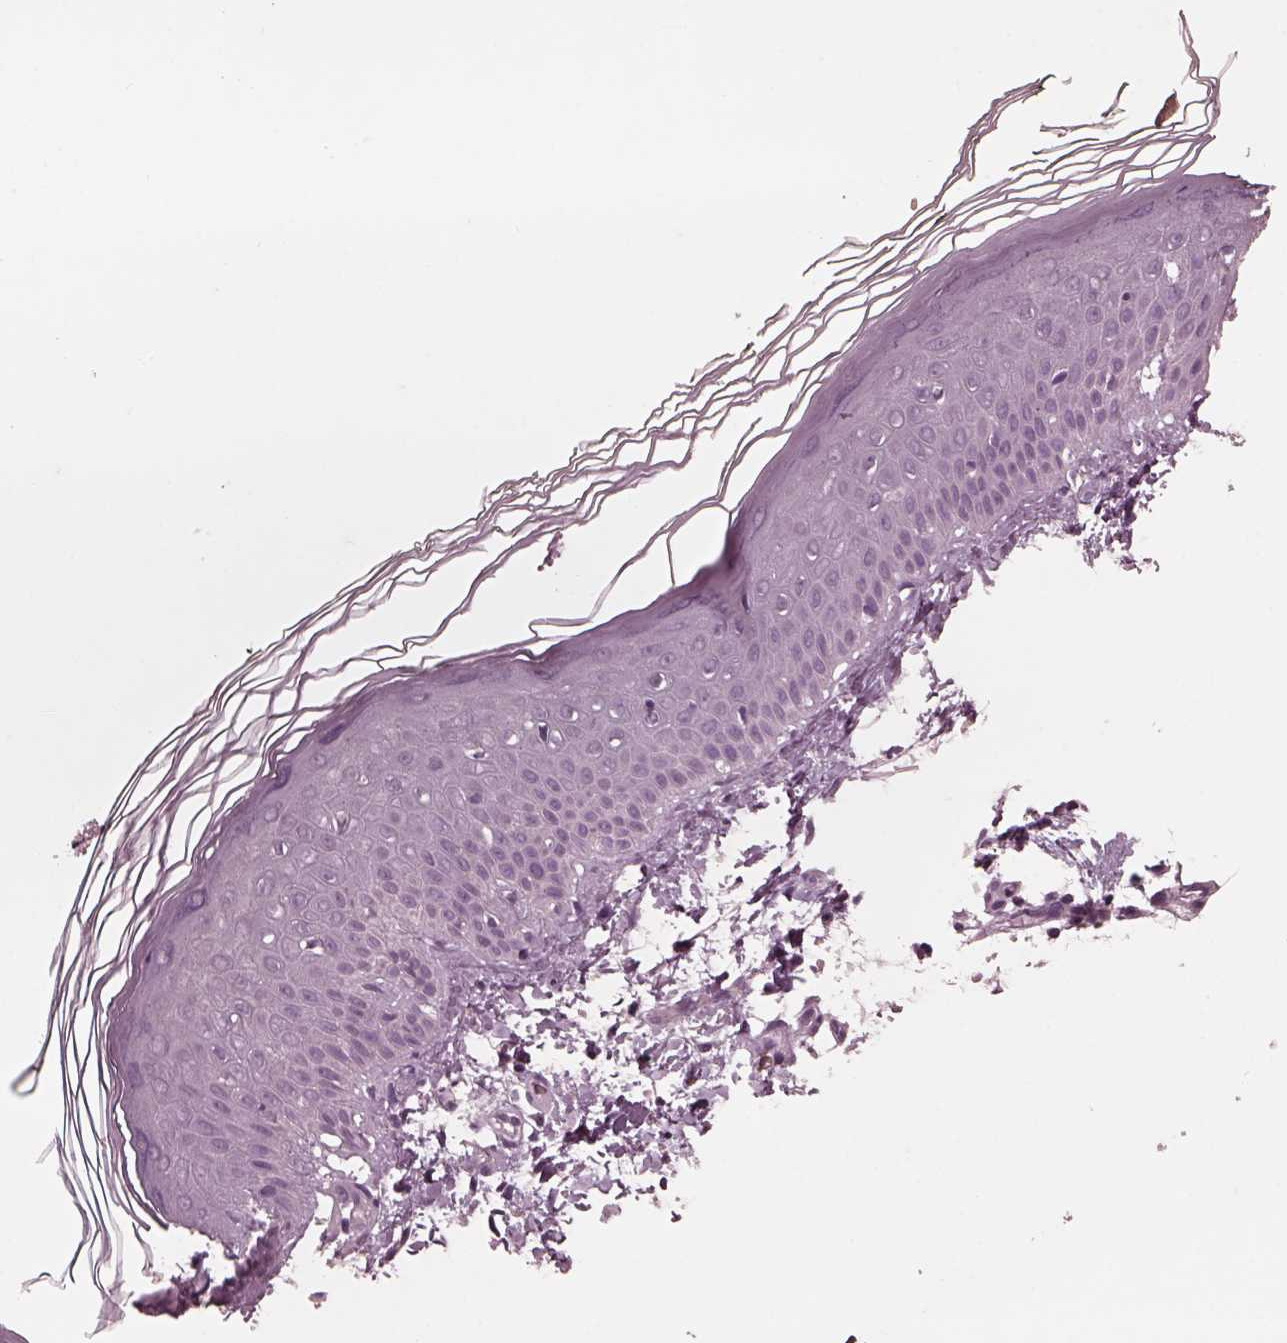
{"staining": {"intensity": "negative", "quantity": "none", "location": "none"}, "tissue": "skin", "cell_type": "Fibroblasts", "image_type": "normal", "snomed": [{"axis": "morphology", "description": "Normal tissue, NOS"}, {"axis": "topography", "description": "Skin"}], "caption": "DAB (3,3'-diaminobenzidine) immunohistochemical staining of benign human skin exhibits no significant staining in fibroblasts. The staining is performed using DAB (3,3'-diaminobenzidine) brown chromogen with nuclei counter-stained in using hematoxylin.", "gene": "CGA", "patient": {"sex": "female", "age": 62}}